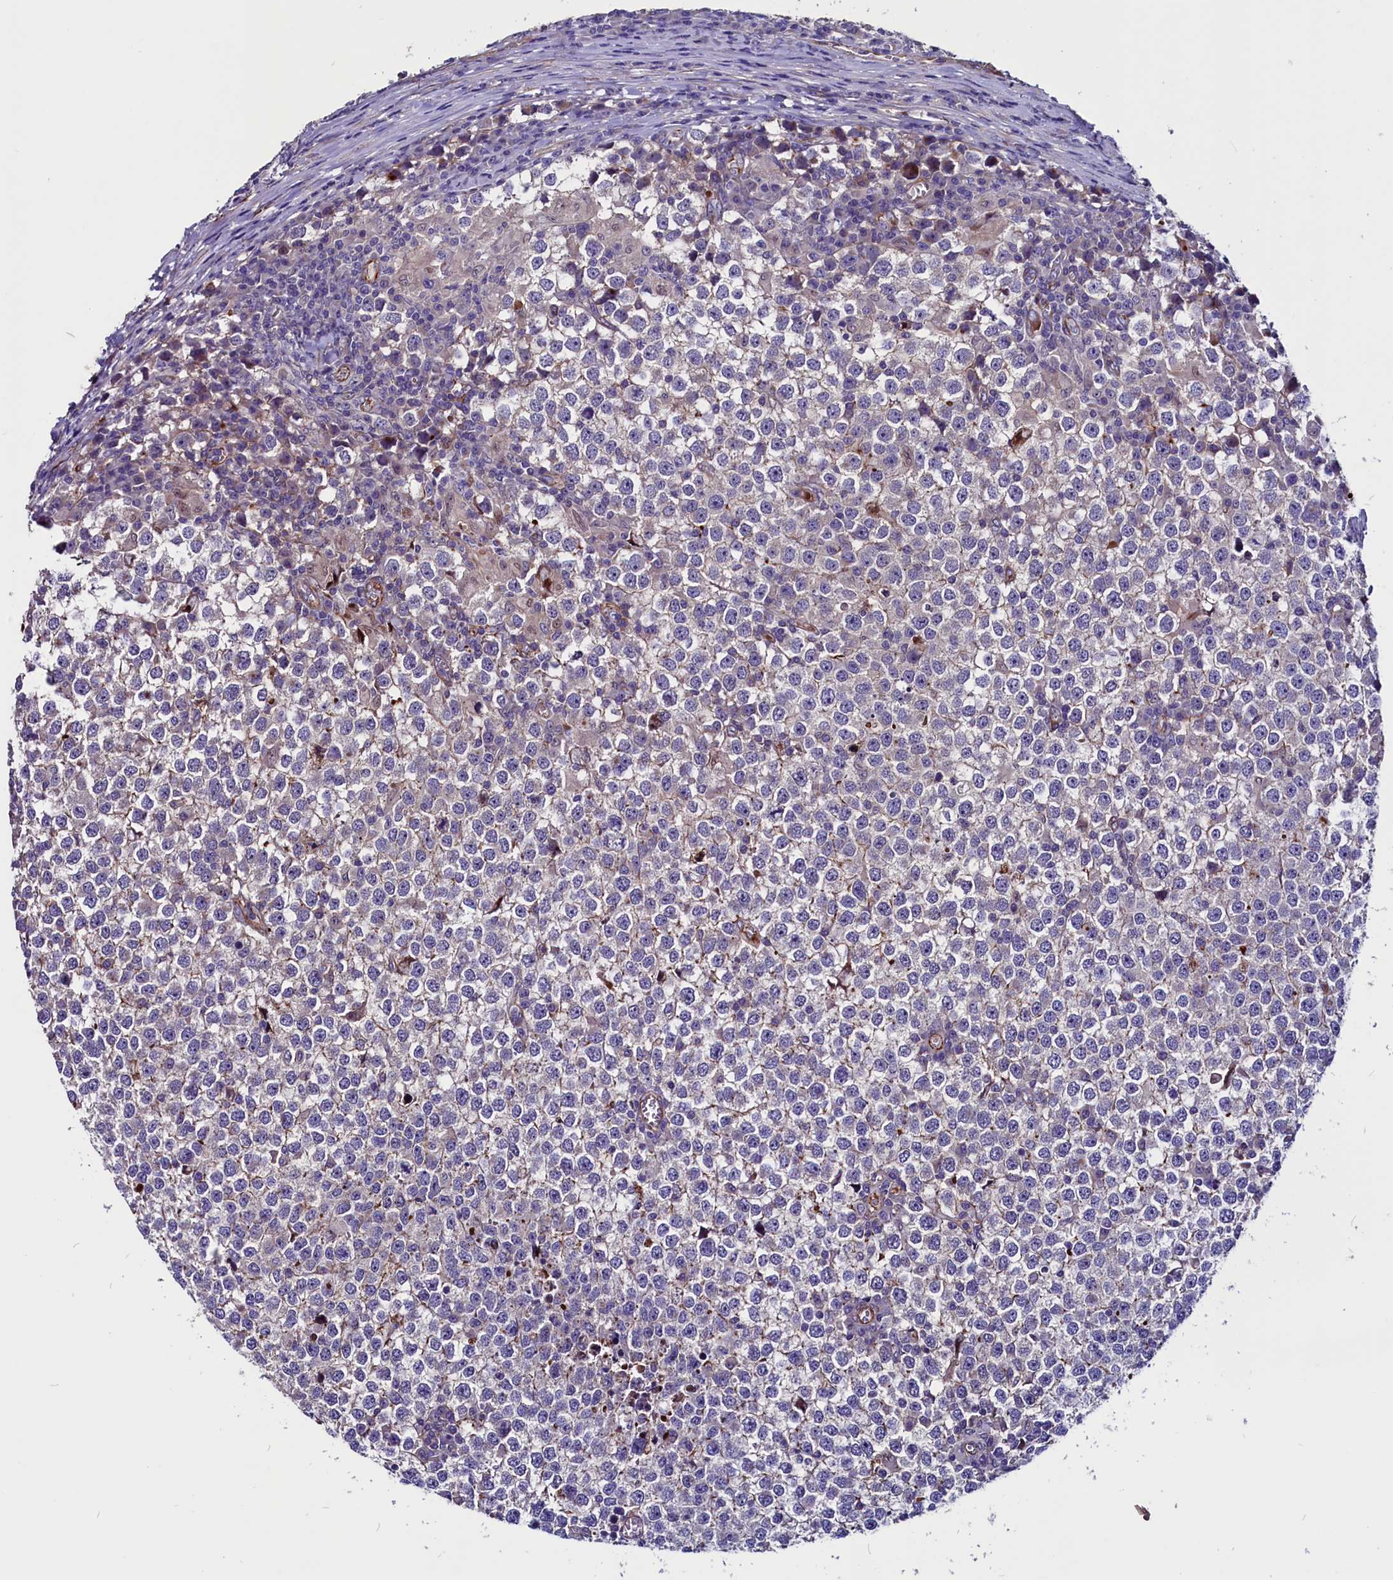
{"staining": {"intensity": "weak", "quantity": "<25%", "location": "cytoplasmic/membranous"}, "tissue": "testis cancer", "cell_type": "Tumor cells", "image_type": "cancer", "snomed": [{"axis": "morphology", "description": "Seminoma, NOS"}, {"axis": "topography", "description": "Testis"}], "caption": "The micrograph shows no staining of tumor cells in testis cancer (seminoma). (DAB IHC visualized using brightfield microscopy, high magnification).", "gene": "ZNF749", "patient": {"sex": "male", "age": 65}}